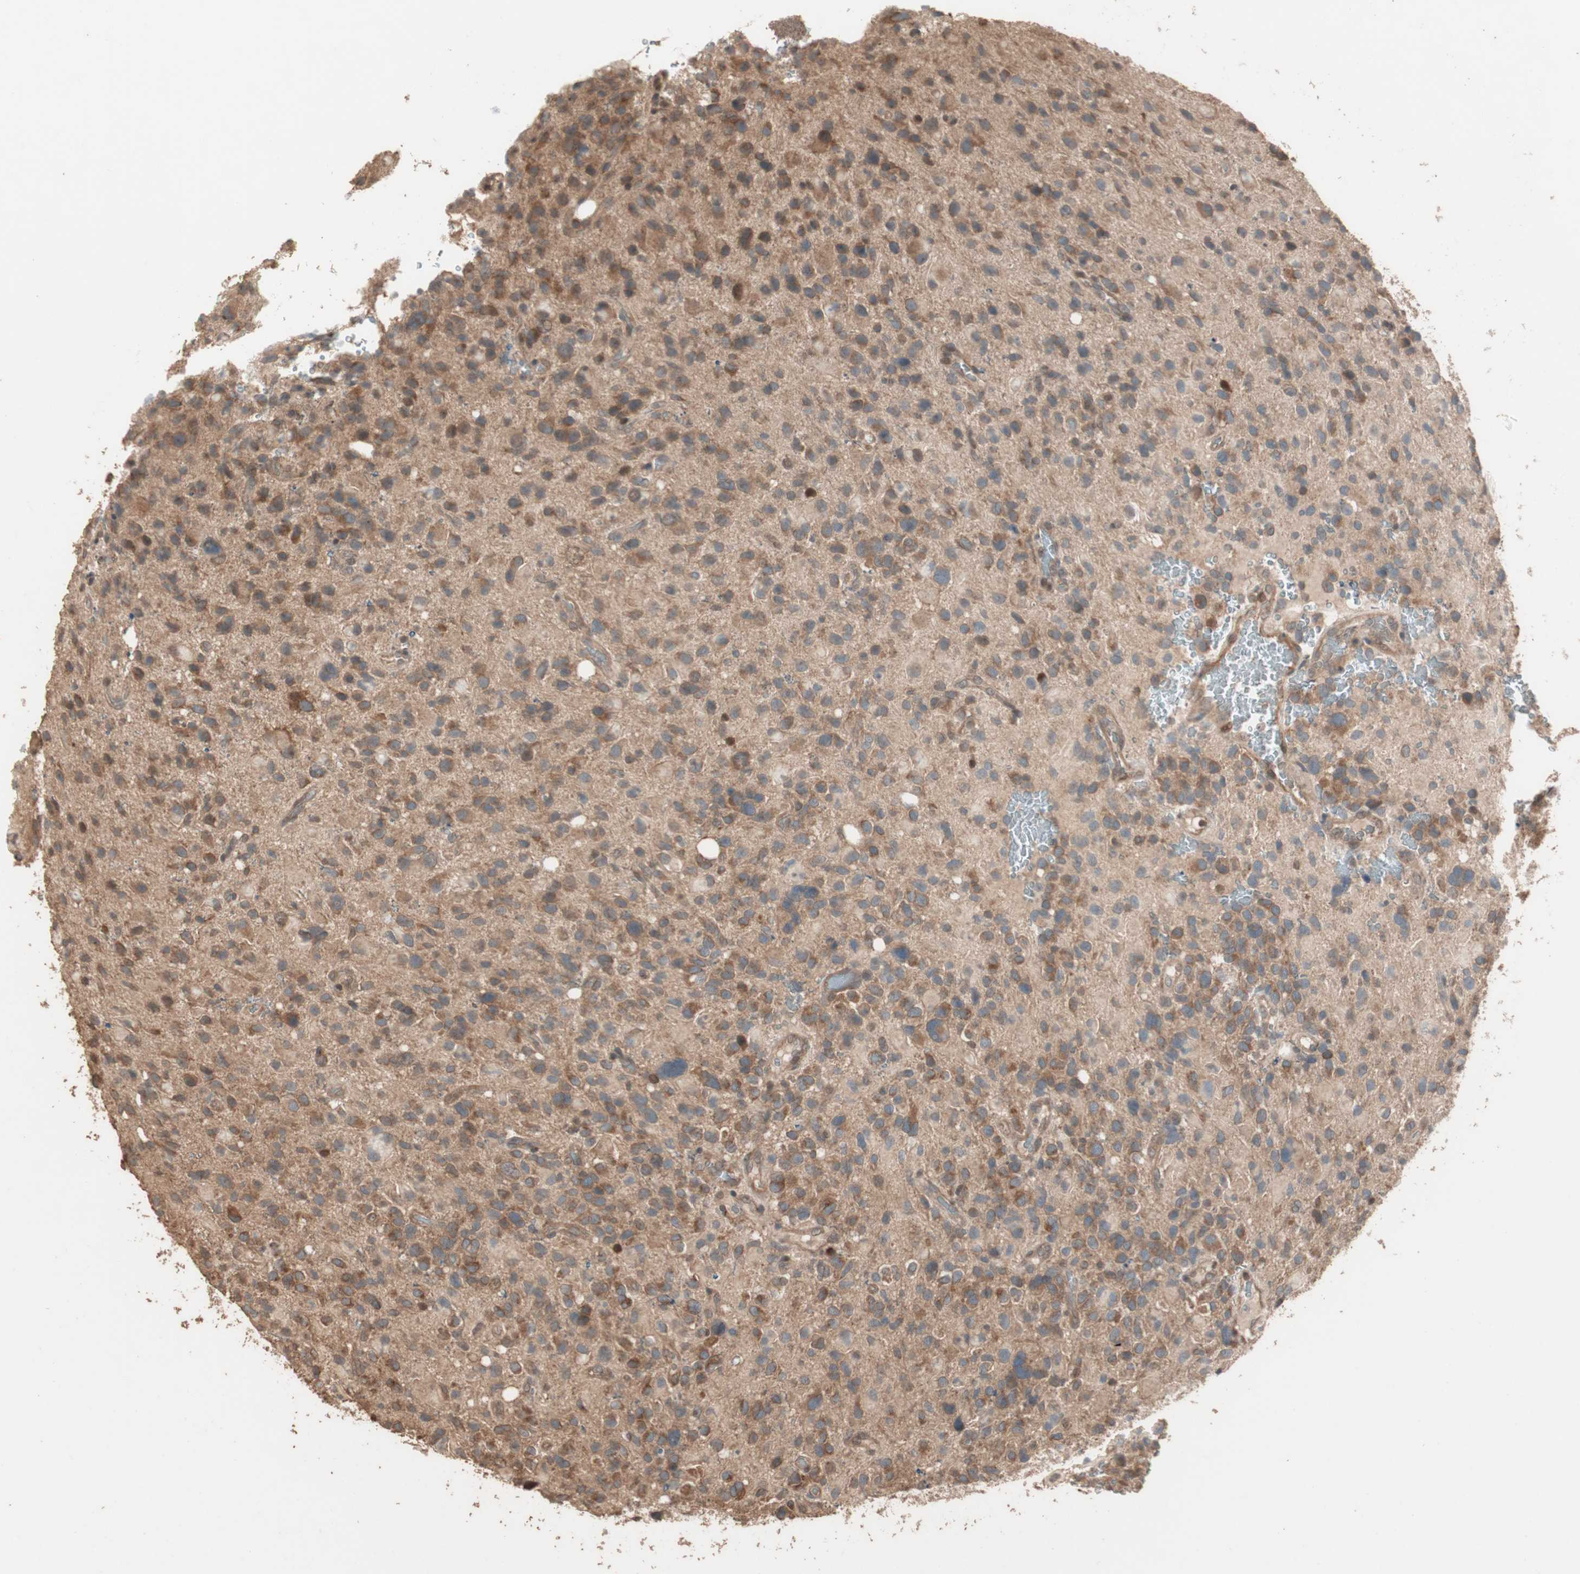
{"staining": {"intensity": "moderate", "quantity": ">75%", "location": "cytoplasmic/membranous"}, "tissue": "glioma", "cell_type": "Tumor cells", "image_type": "cancer", "snomed": [{"axis": "morphology", "description": "Glioma, malignant, High grade"}, {"axis": "topography", "description": "Brain"}], "caption": "Moderate cytoplasmic/membranous protein positivity is identified in approximately >75% of tumor cells in high-grade glioma (malignant).", "gene": "USP20", "patient": {"sex": "male", "age": 48}}